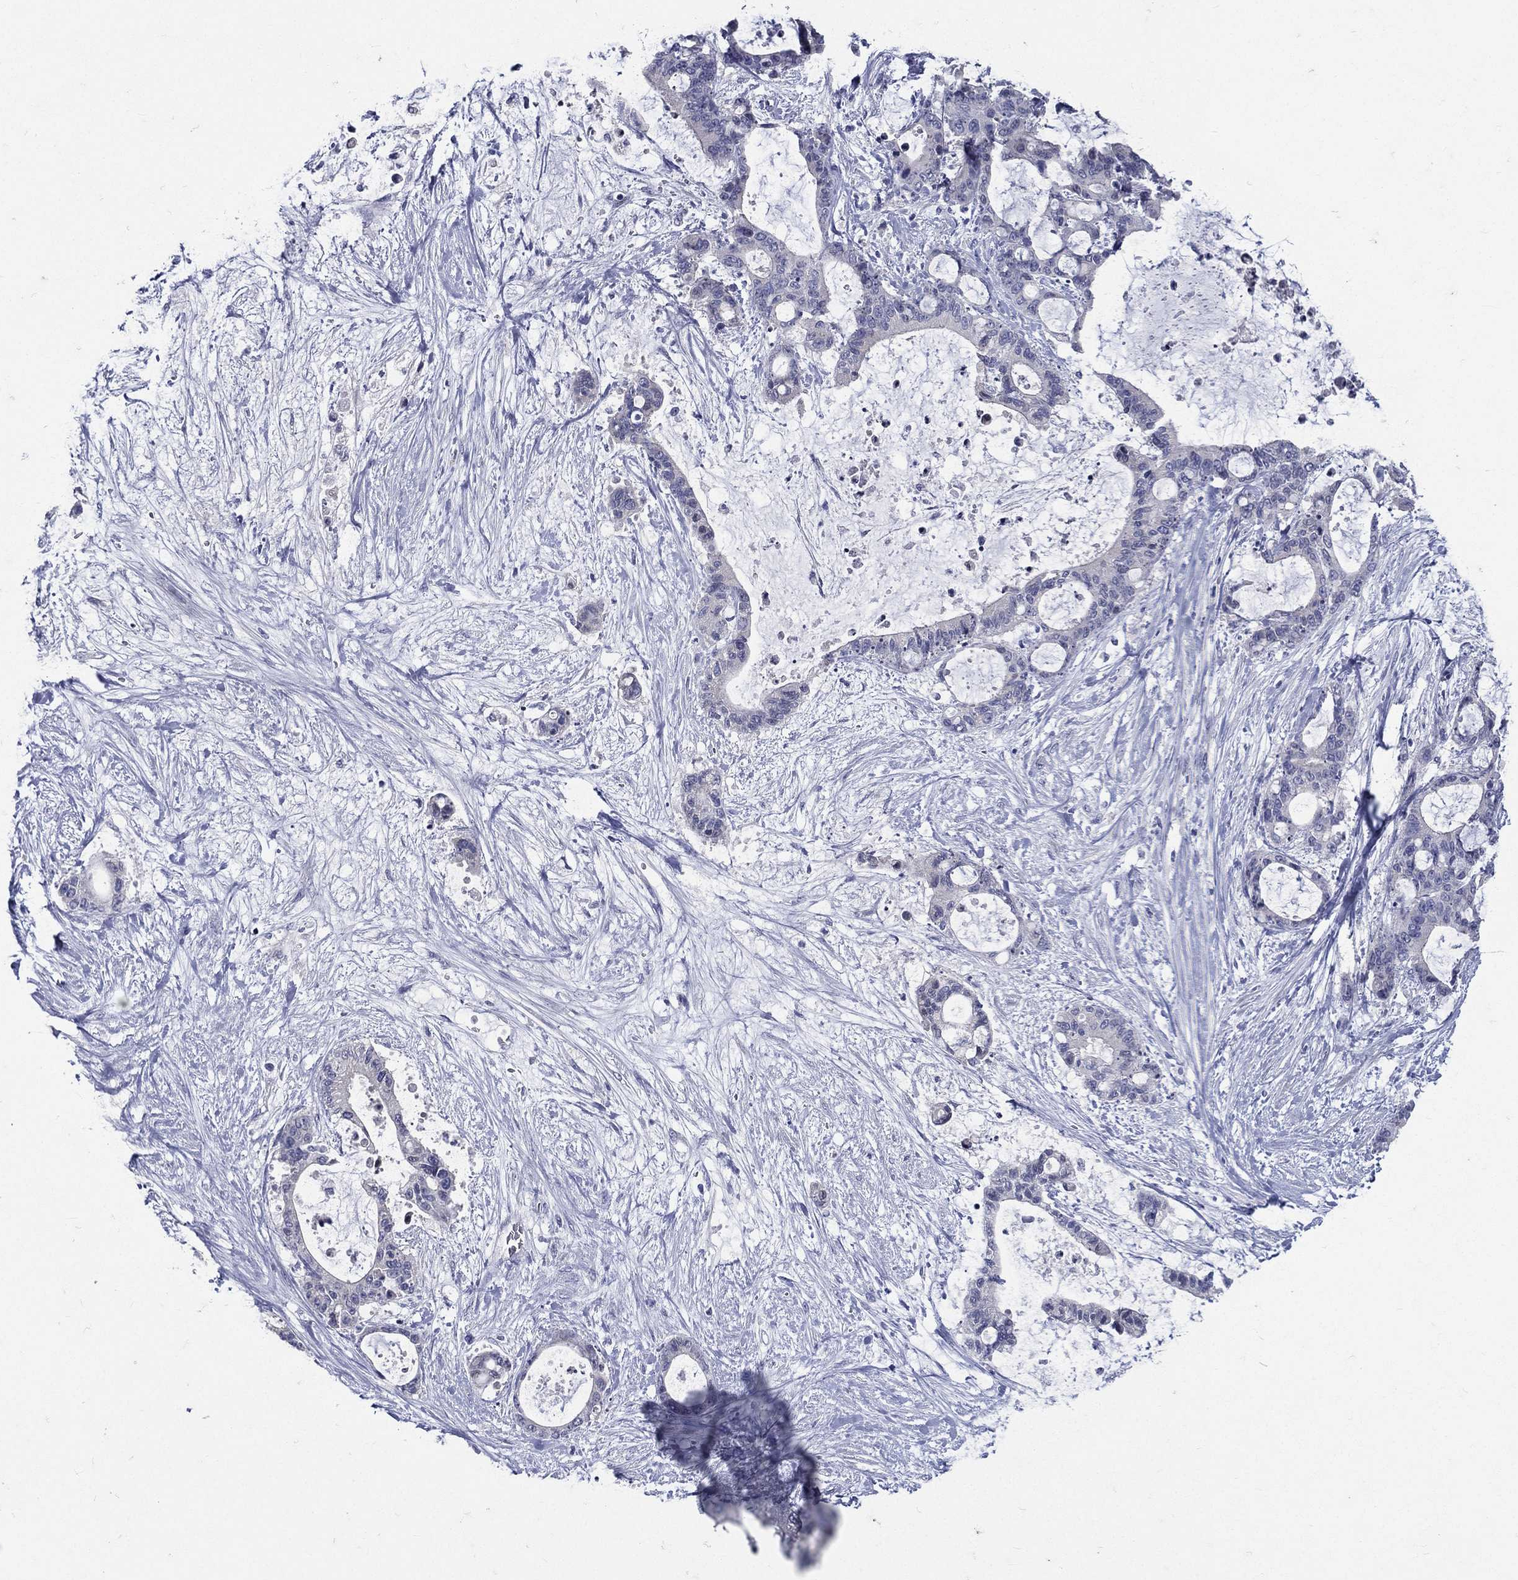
{"staining": {"intensity": "negative", "quantity": "none", "location": "none"}, "tissue": "liver cancer", "cell_type": "Tumor cells", "image_type": "cancer", "snomed": [{"axis": "morphology", "description": "Normal tissue, NOS"}, {"axis": "morphology", "description": "Cholangiocarcinoma"}, {"axis": "topography", "description": "Liver"}, {"axis": "topography", "description": "Peripheral nerve tissue"}], "caption": "DAB immunohistochemical staining of liver cholangiocarcinoma demonstrates no significant expression in tumor cells. Nuclei are stained in blue.", "gene": "TGM1", "patient": {"sex": "female", "age": 73}}